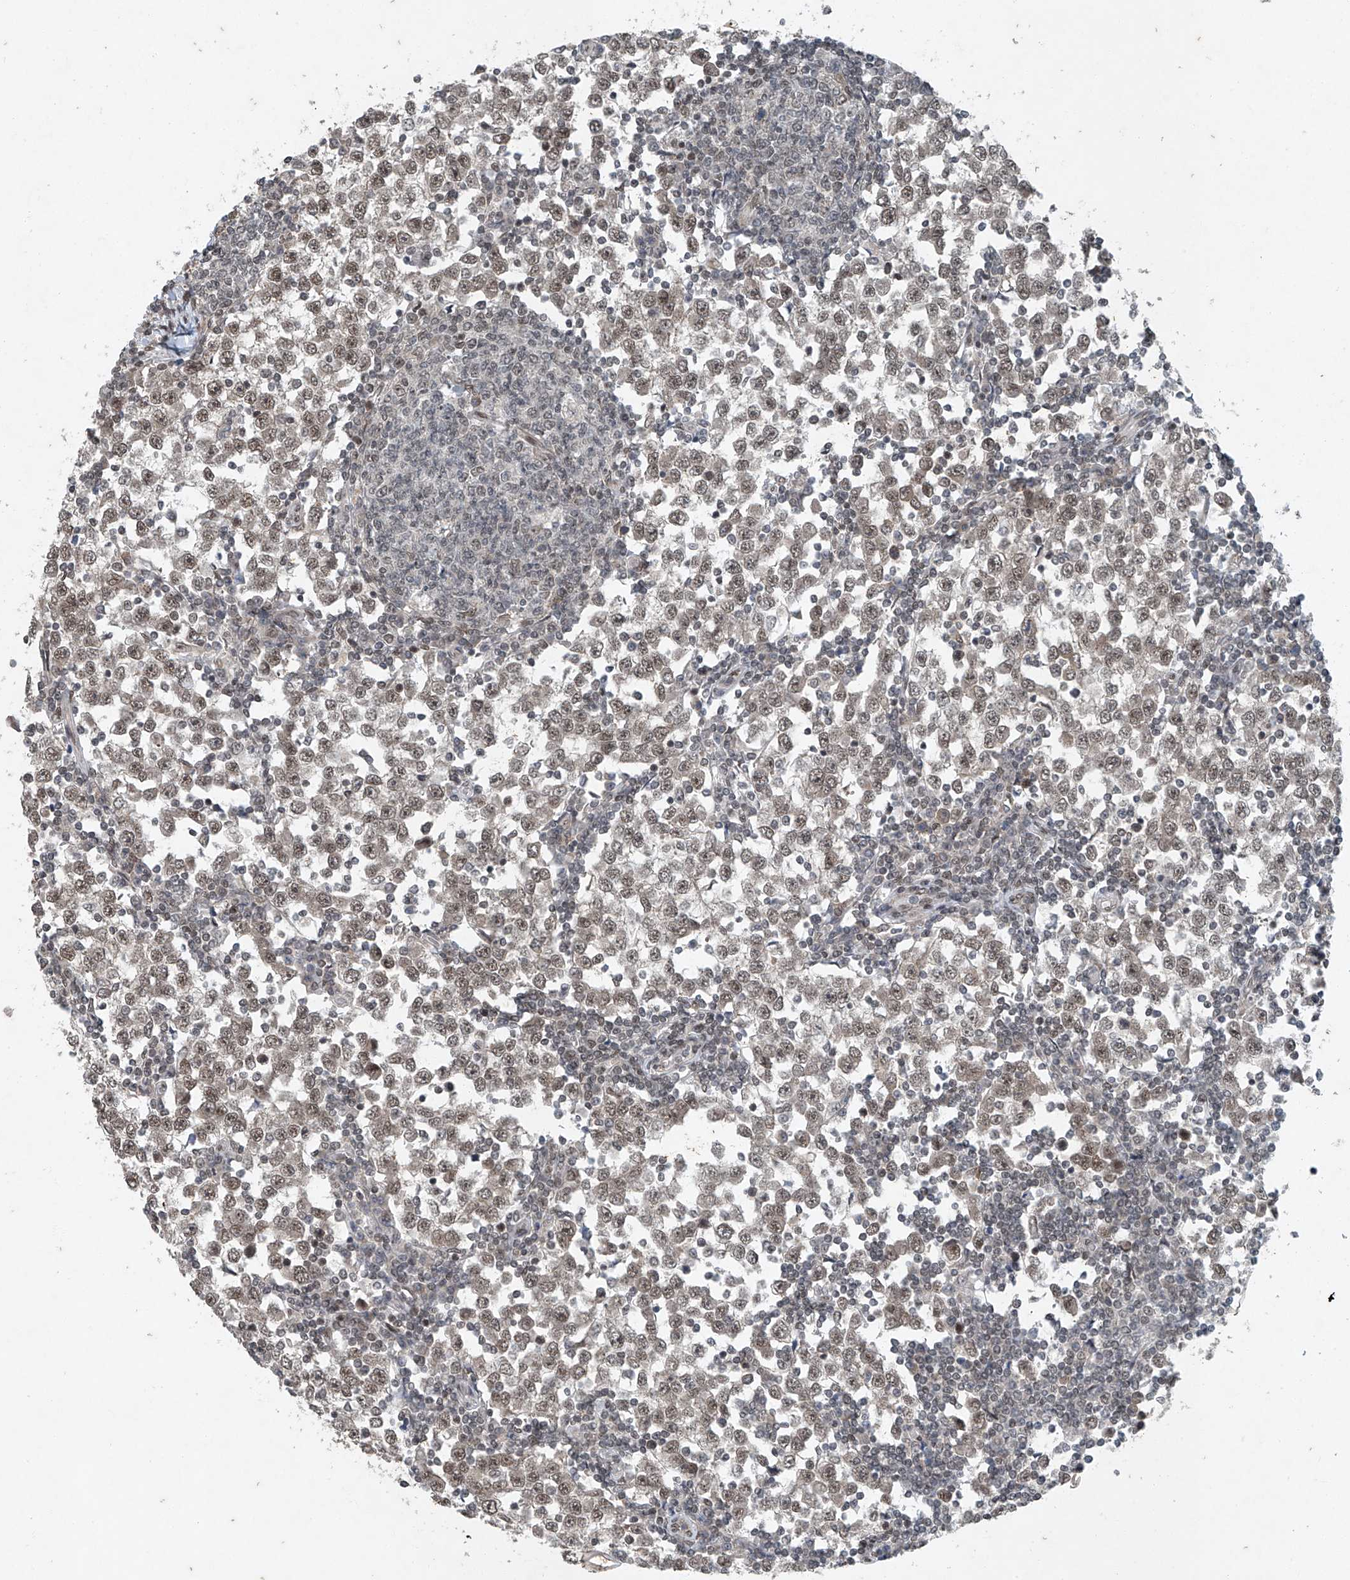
{"staining": {"intensity": "moderate", "quantity": ">75%", "location": "nuclear"}, "tissue": "testis cancer", "cell_type": "Tumor cells", "image_type": "cancer", "snomed": [{"axis": "morphology", "description": "Seminoma, NOS"}, {"axis": "topography", "description": "Testis"}], "caption": "This is a photomicrograph of immunohistochemistry (IHC) staining of testis cancer, which shows moderate staining in the nuclear of tumor cells.", "gene": "TAF8", "patient": {"sex": "male", "age": 65}}